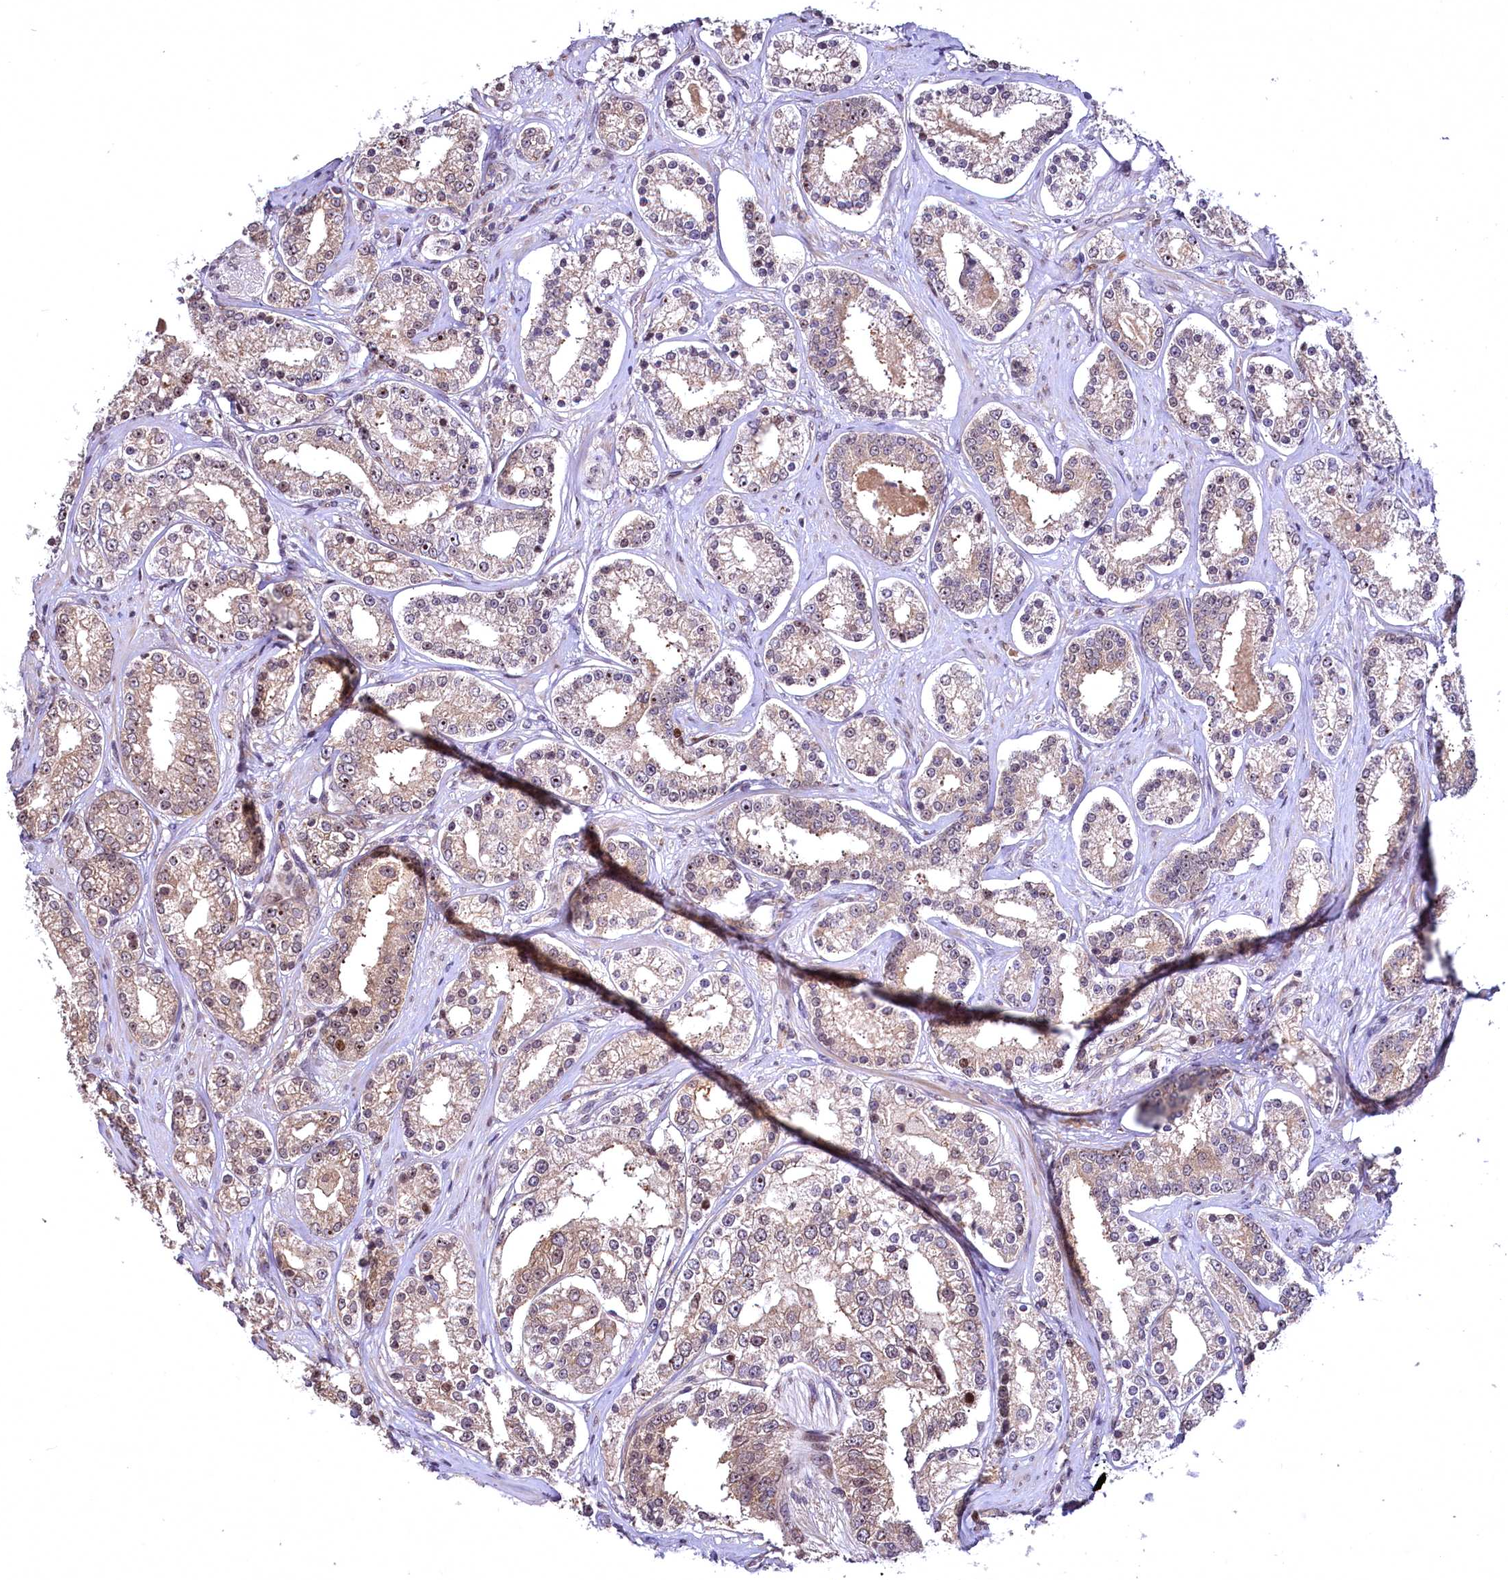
{"staining": {"intensity": "weak", "quantity": ">75%", "location": "cytoplasmic/membranous"}, "tissue": "prostate cancer", "cell_type": "Tumor cells", "image_type": "cancer", "snomed": [{"axis": "morphology", "description": "Normal tissue, NOS"}, {"axis": "morphology", "description": "Adenocarcinoma, High grade"}, {"axis": "topography", "description": "Prostate"}], "caption": "Immunohistochemistry (IHC) image of neoplastic tissue: prostate cancer (high-grade adenocarcinoma) stained using immunohistochemistry reveals low levels of weak protein expression localized specifically in the cytoplasmic/membranous of tumor cells, appearing as a cytoplasmic/membranous brown color.", "gene": "N4BP2L1", "patient": {"sex": "male", "age": 83}}